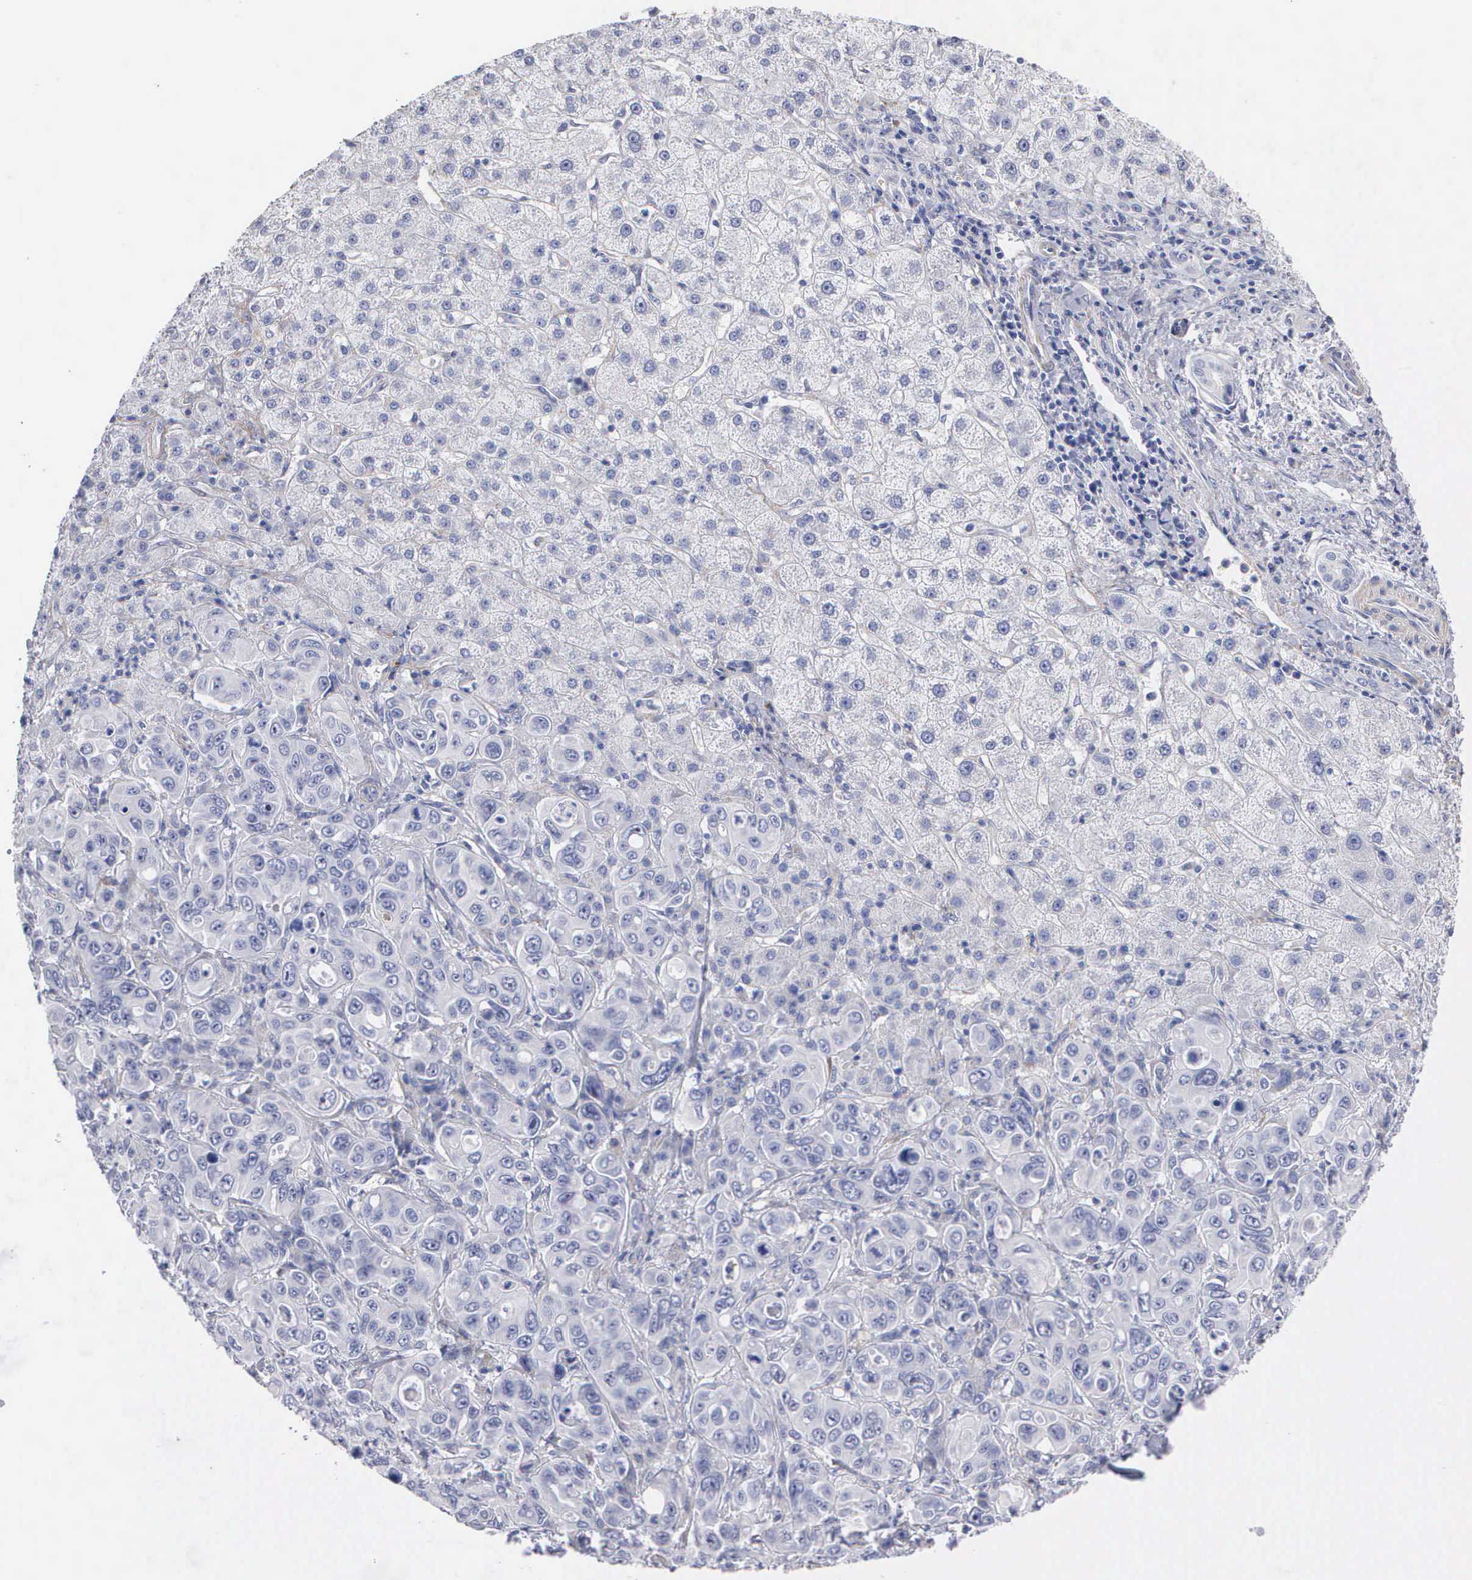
{"staining": {"intensity": "negative", "quantity": "none", "location": "none"}, "tissue": "liver cancer", "cell_type": "Tumor cells", "image_type": "cancer", "snomed": [{"axis": "morphology", "description": "Cholangiocarcinoma"}, {"axis": "topography", "description": "Liver"}], "caption": "Immunohistochemistry histopathology image of neoplastic tissue: cholangiocarcinoma (liver) stained with DAB displays no significant protein positivity in tumor cells.", "gene": "ELFN2", "patient": {"sex": "female", "age": 79}}